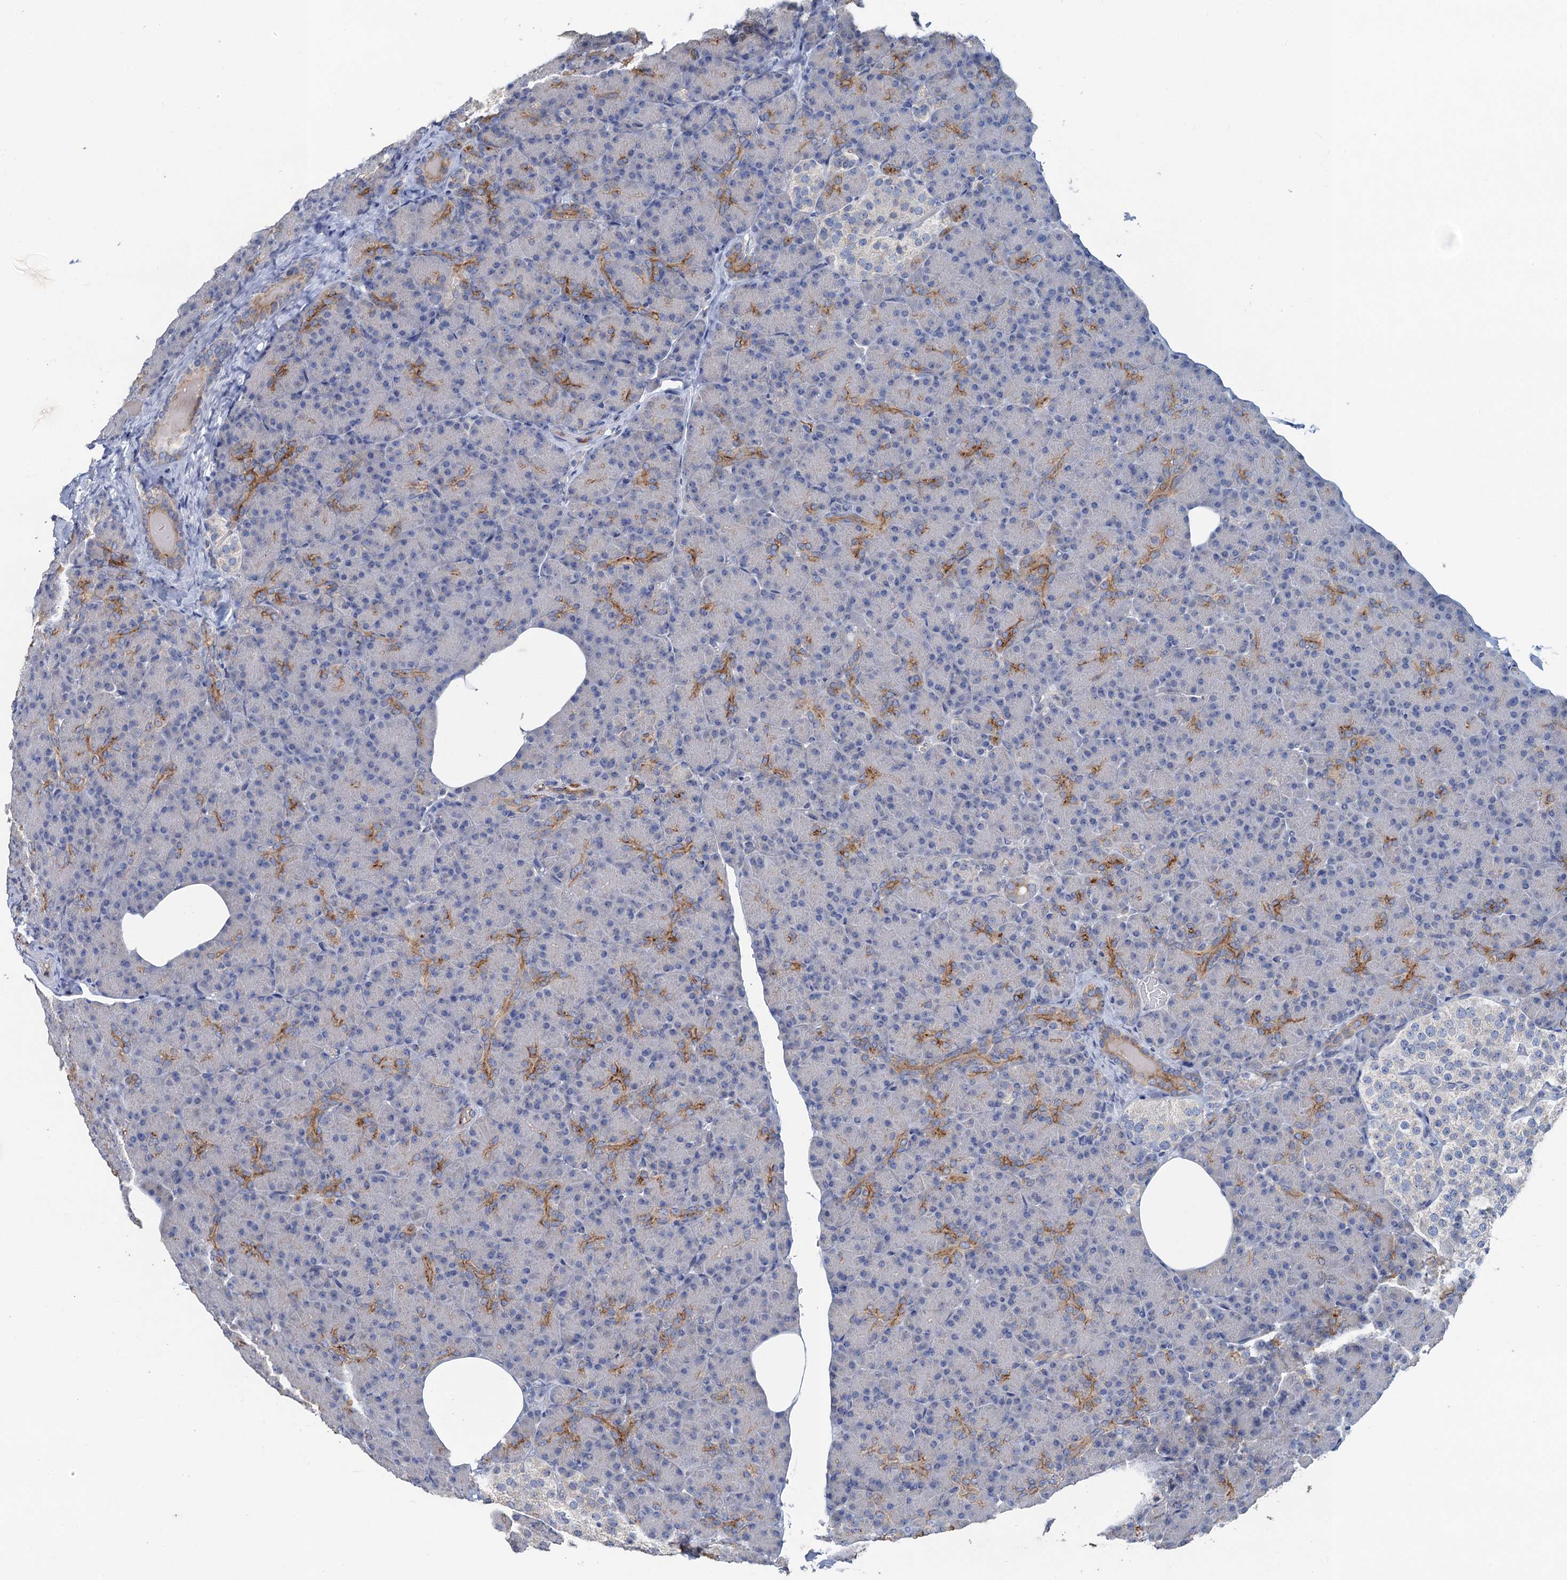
{"staining": {"intensity": "moderate", "quantity": "<25%", "location": "cytoplasmic/membranous"}, "tissue": "pancreas", "cell_type": "Exocrine glandular cells", "image_type": "normal", "snomed": [{"axis": "morphology", "description": "Normal tissue, NOS"}, {"axis": "topography", "description": "Pancreas"}], "caption": "Pancreas was stained to show a protein in brown. There is low levels of moderate cytoplasmic/membranous staining in about <25% of exocrine glandular cells.", "gene": "PLLP", "patient": {"sex": "female", "age": 43}}